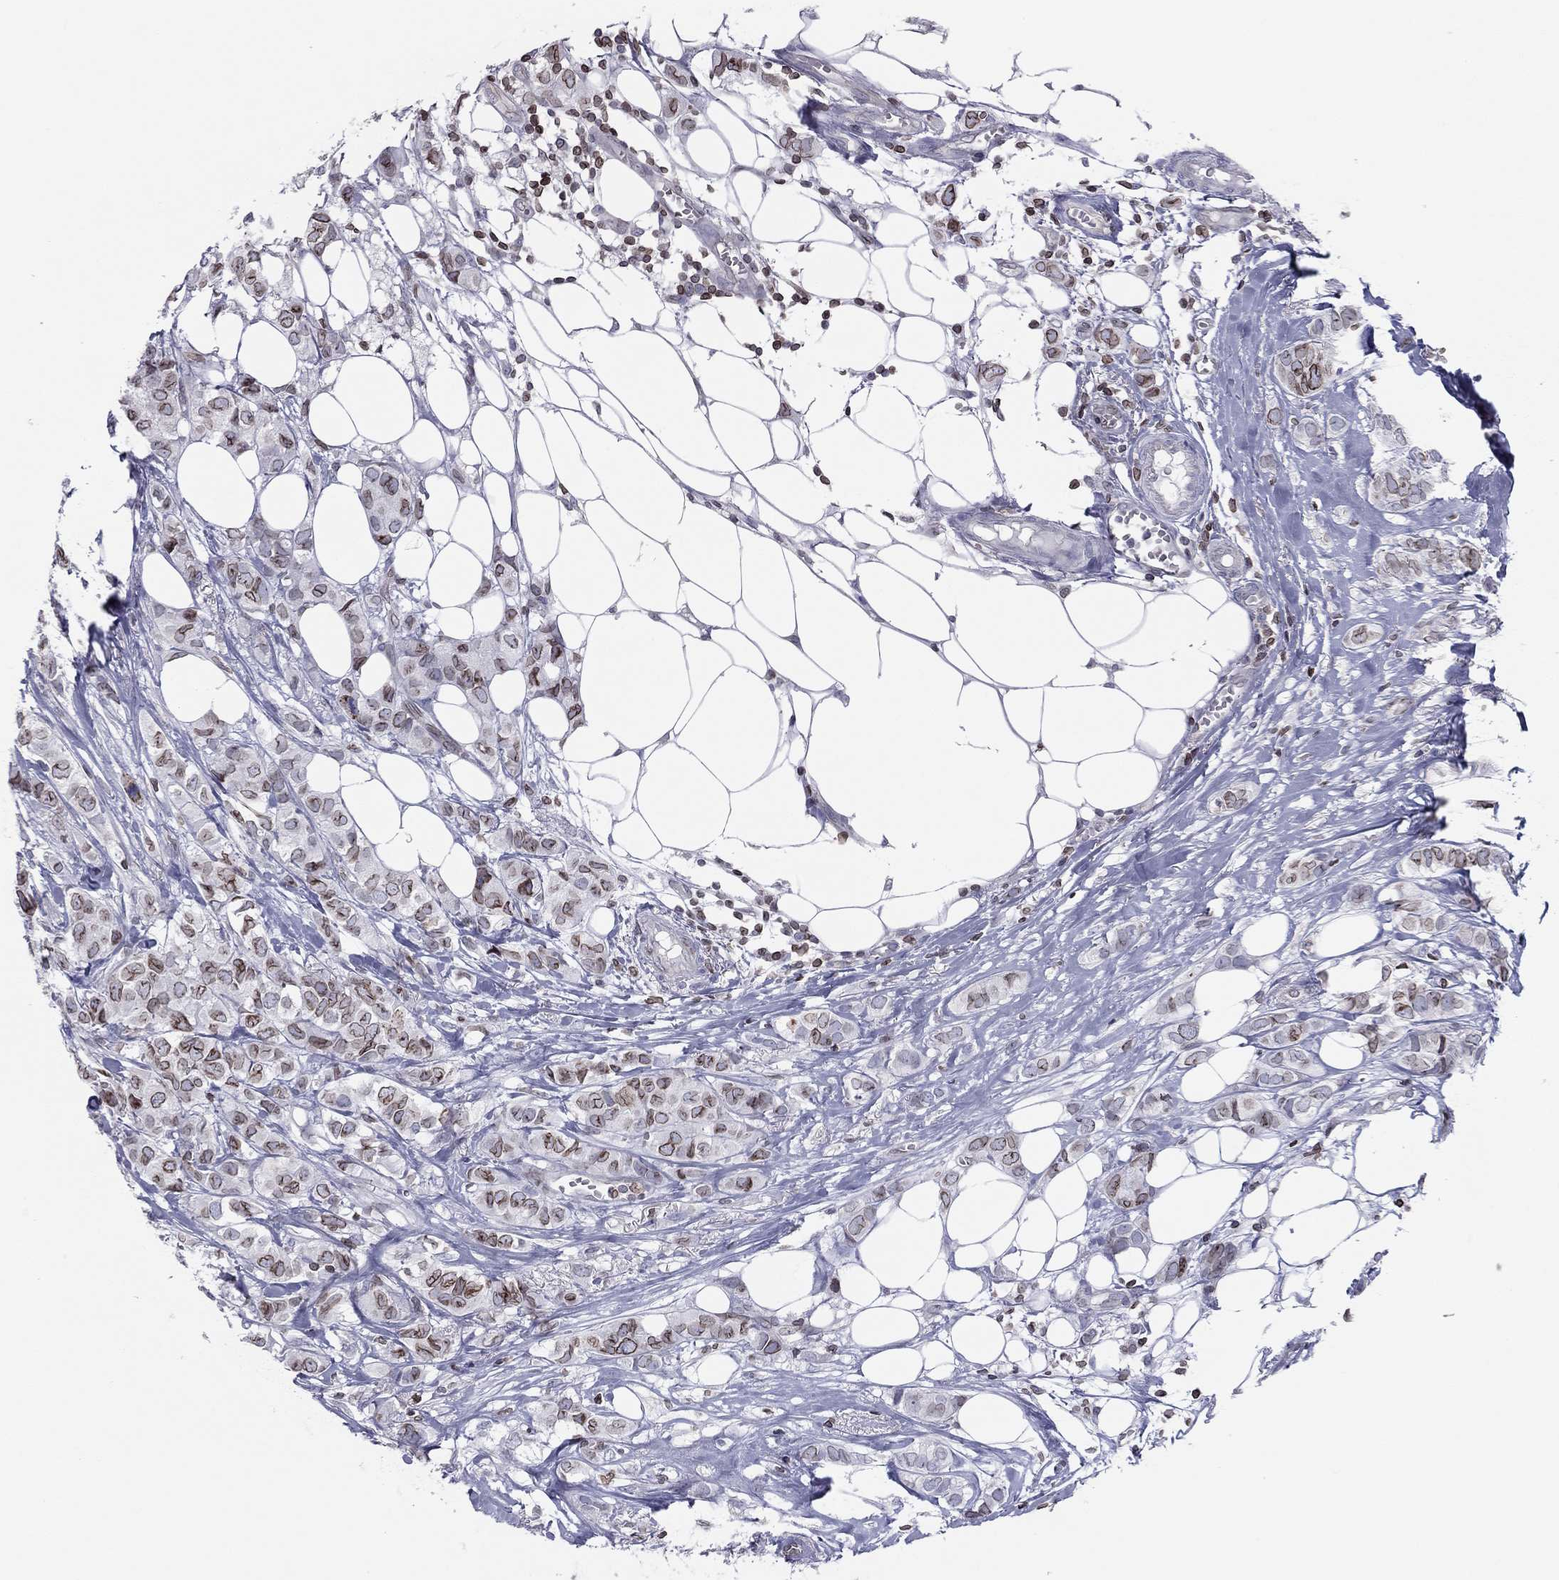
{"staining": {"intensity": "moderate", "quantity": "25%-75%", "location": "cytoplasmic/membranous,nuclear"}, "tissue": "breast cancer", "cell_type": "Tumor cells", "image_type": "cancer", "snomed": [{"axis": "morphology", "description": "Duct carcinoma"}, {"axis": "topography", "description": "Breast"}], "caption": "Breast cancer was stained to show a protein in brown. There is medium levels of moderate cytoplasmic/membranous and nuclear expression in approximately 25%-75% of tumor cells.", "gene": "ESPL1", "patient": {"sex": "female", "age": 85}}